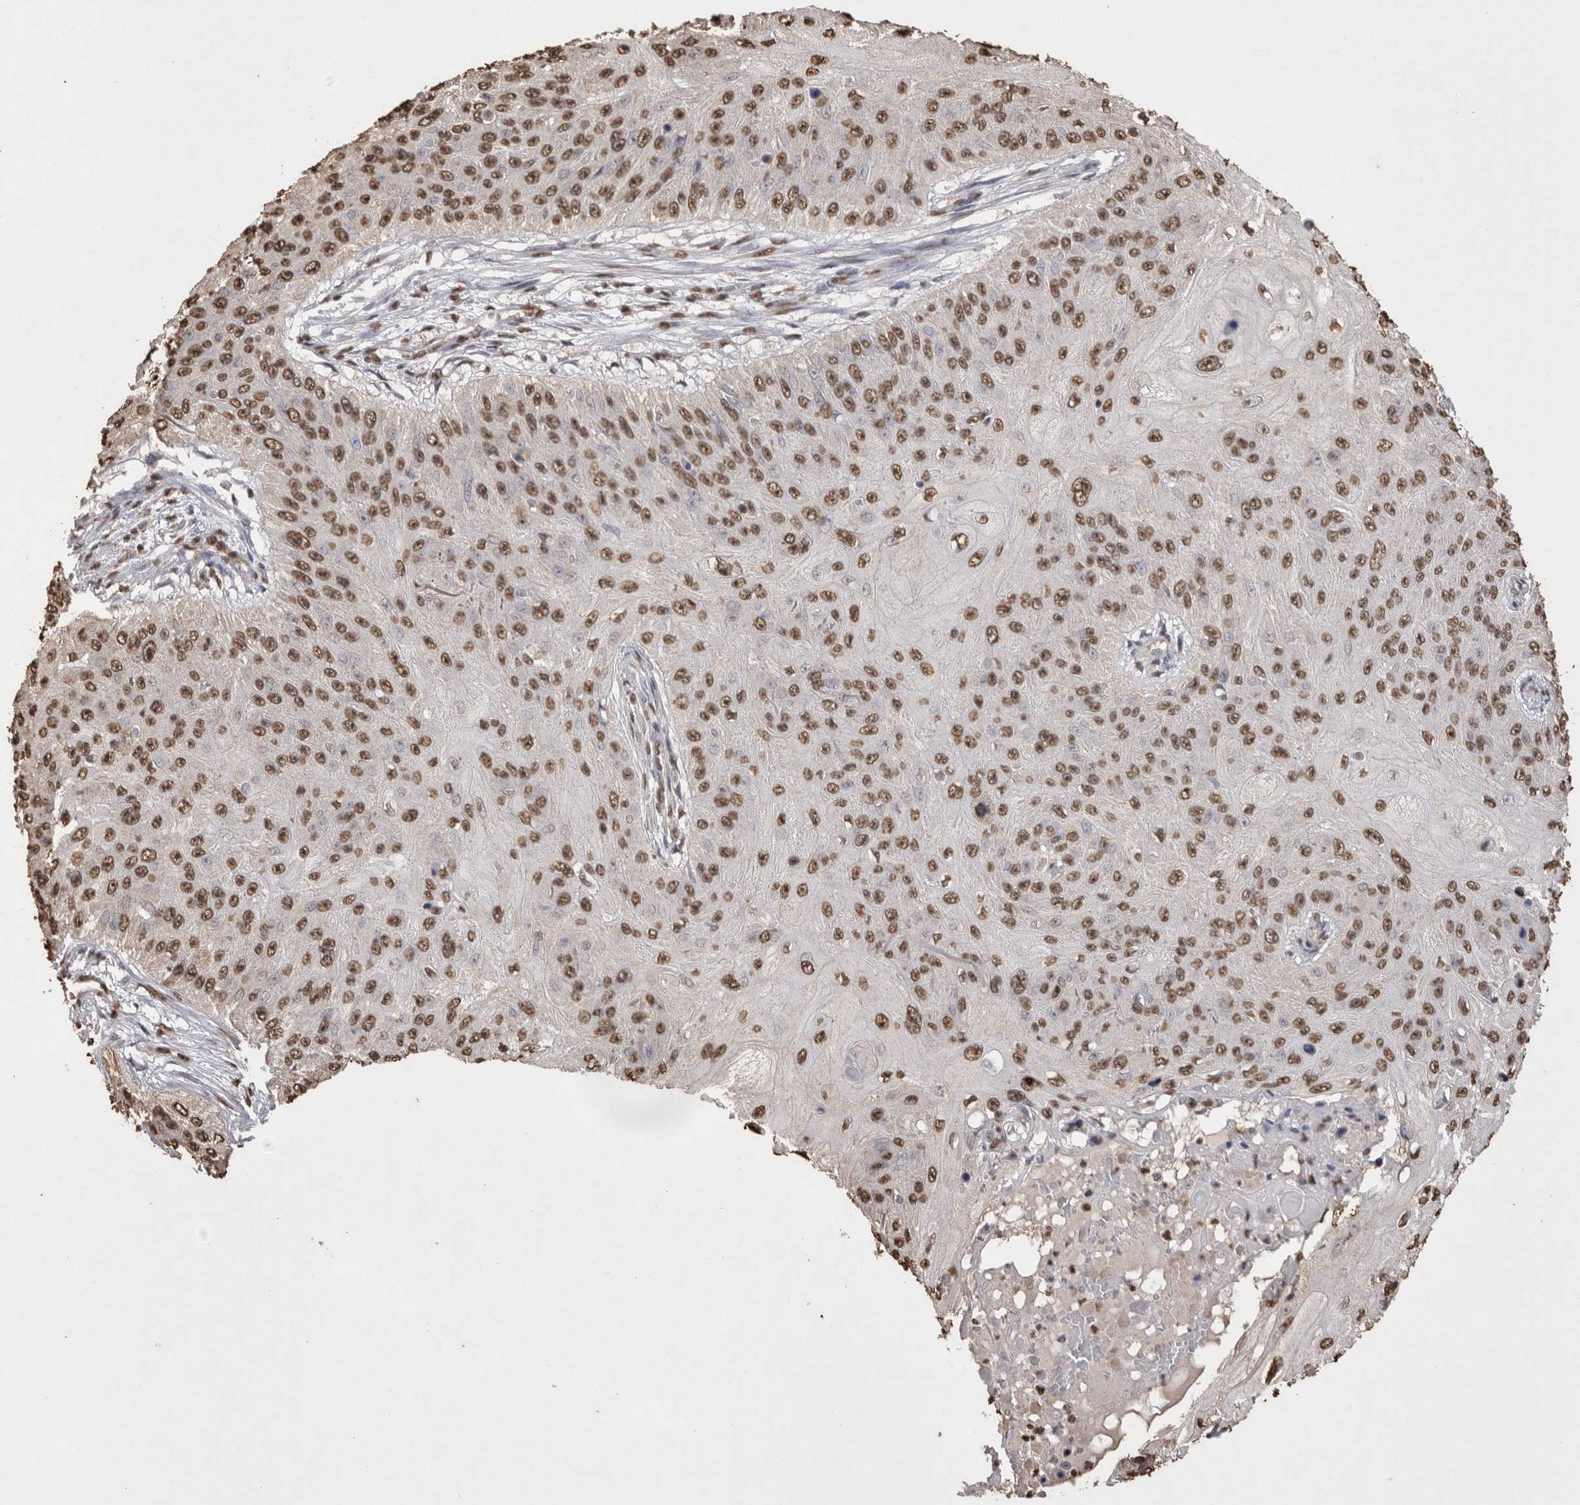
{"staining": {"intensity": "moderate", "quantity": ">75%", "location": "nuclear"}, "tissue": "skin cancer", "cell_type": "Tumor cells", "image_type": "cancer", "snomed": [{"axis": "morphology", "description": "Squamous cell carcinoma, NOS"}, {"axis": "topography", "description": "Skin"}], "caption": "Immunohistochemical staining of skin cancer (squamous cell carcinoma) reveals medium levels of moderate nuclear protein positivity in approximately >75% of tumor cells. The staining was performed using DAB (3,3'-diaminobenzidine) to visualize the protein expression in brown, while the nuclei were stained in blue with hematoxylin (Magnification: 20x).", "gene": "POU5F1", "patient": {"sex": "female", "age": 80}}